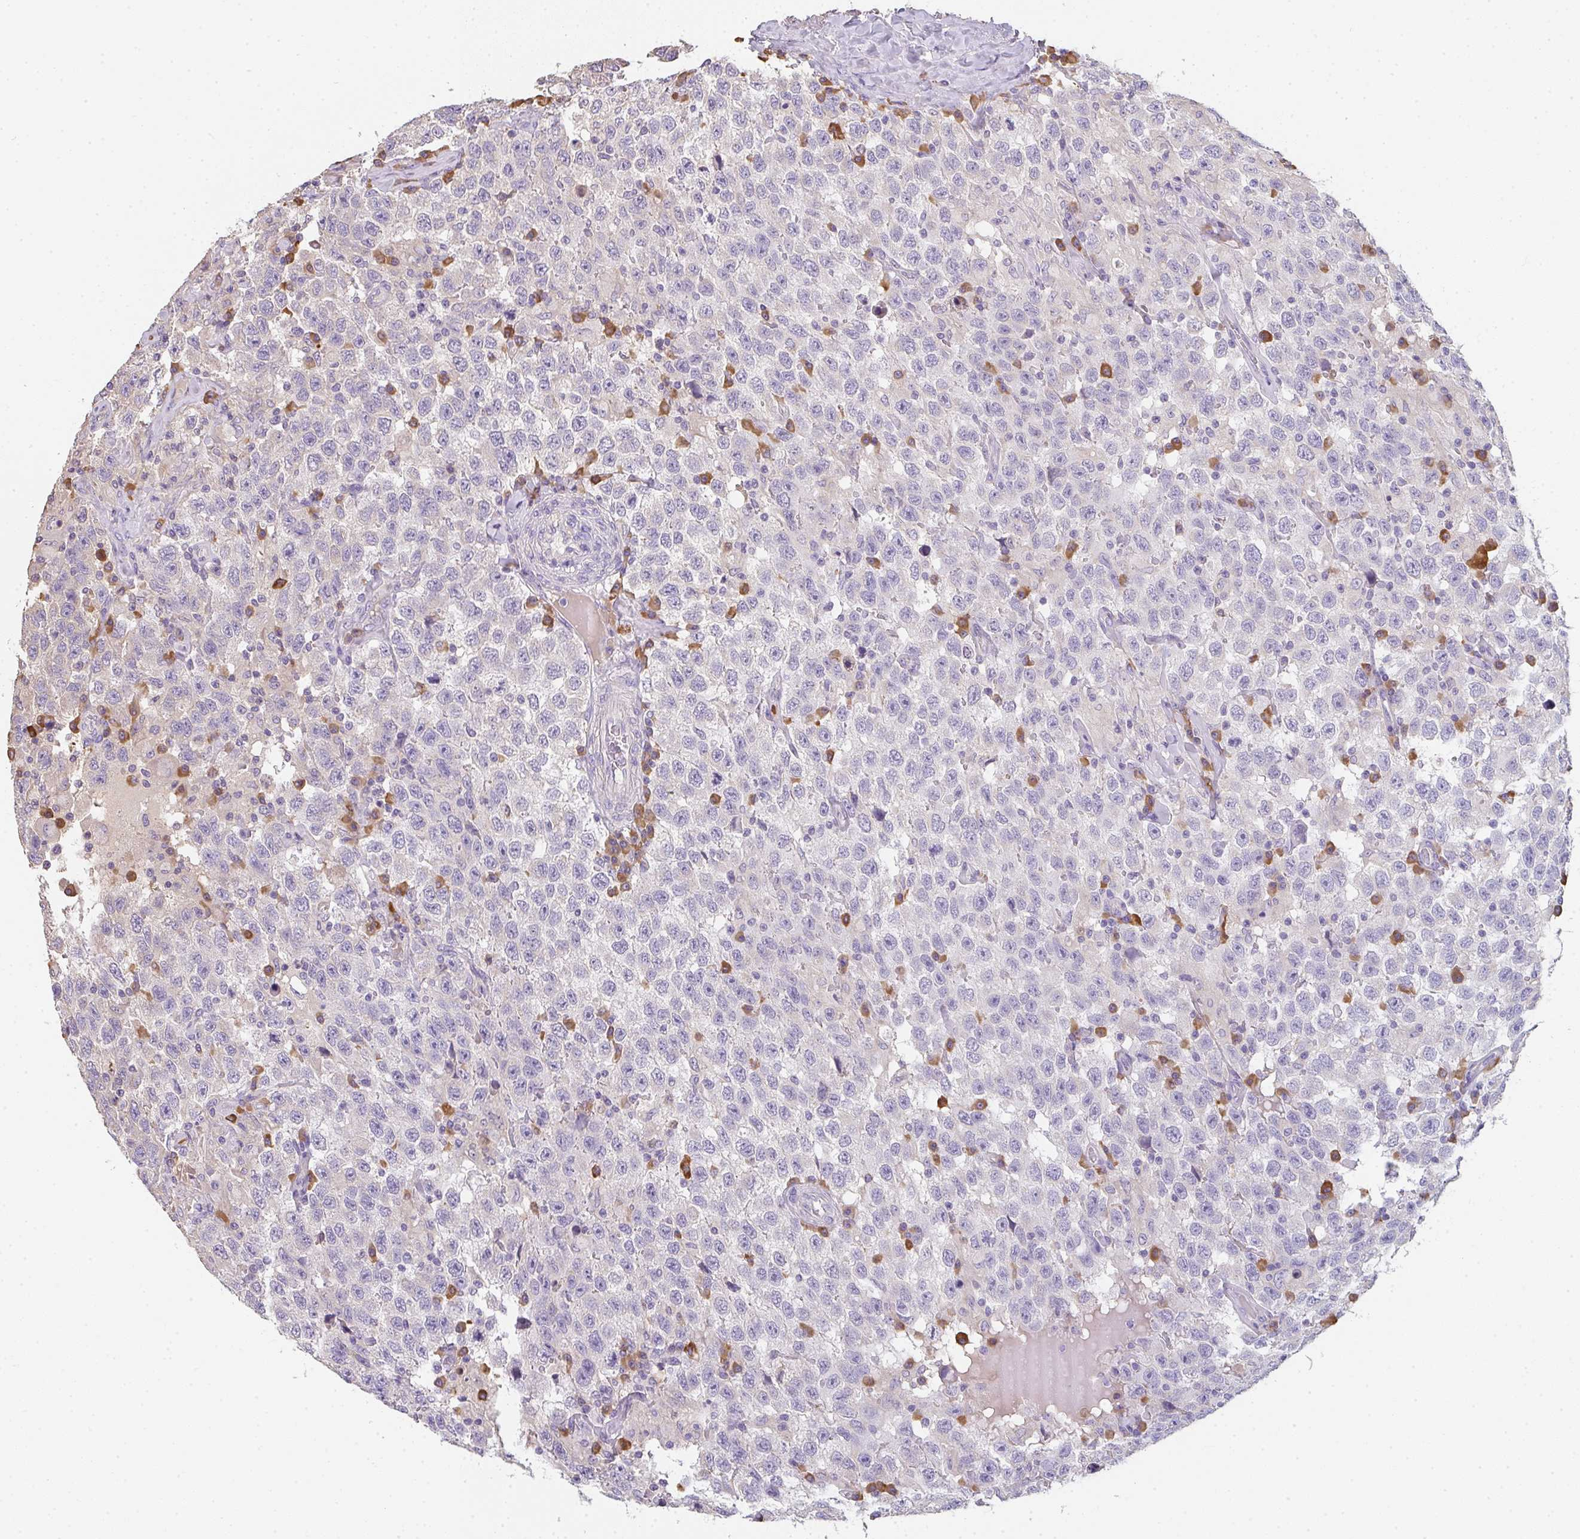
{"staining": {"intensity": "negative", "quantity": "none", "location": "none"}, "tissue": "testis cancer", "cell_type": "Tumor cells", "image_type": "cancer", "snomed": [{"axis": "morphology", "description": "Seminoma, NOS"}, {"axis": "topography", "description": "Testis"}], "caption": "Histopathology image shows no protein expression in tumor cells of seminoma (testis) tissue.", "gene": "ZNF215", "patient": {"sex": "male", "age": 41}}